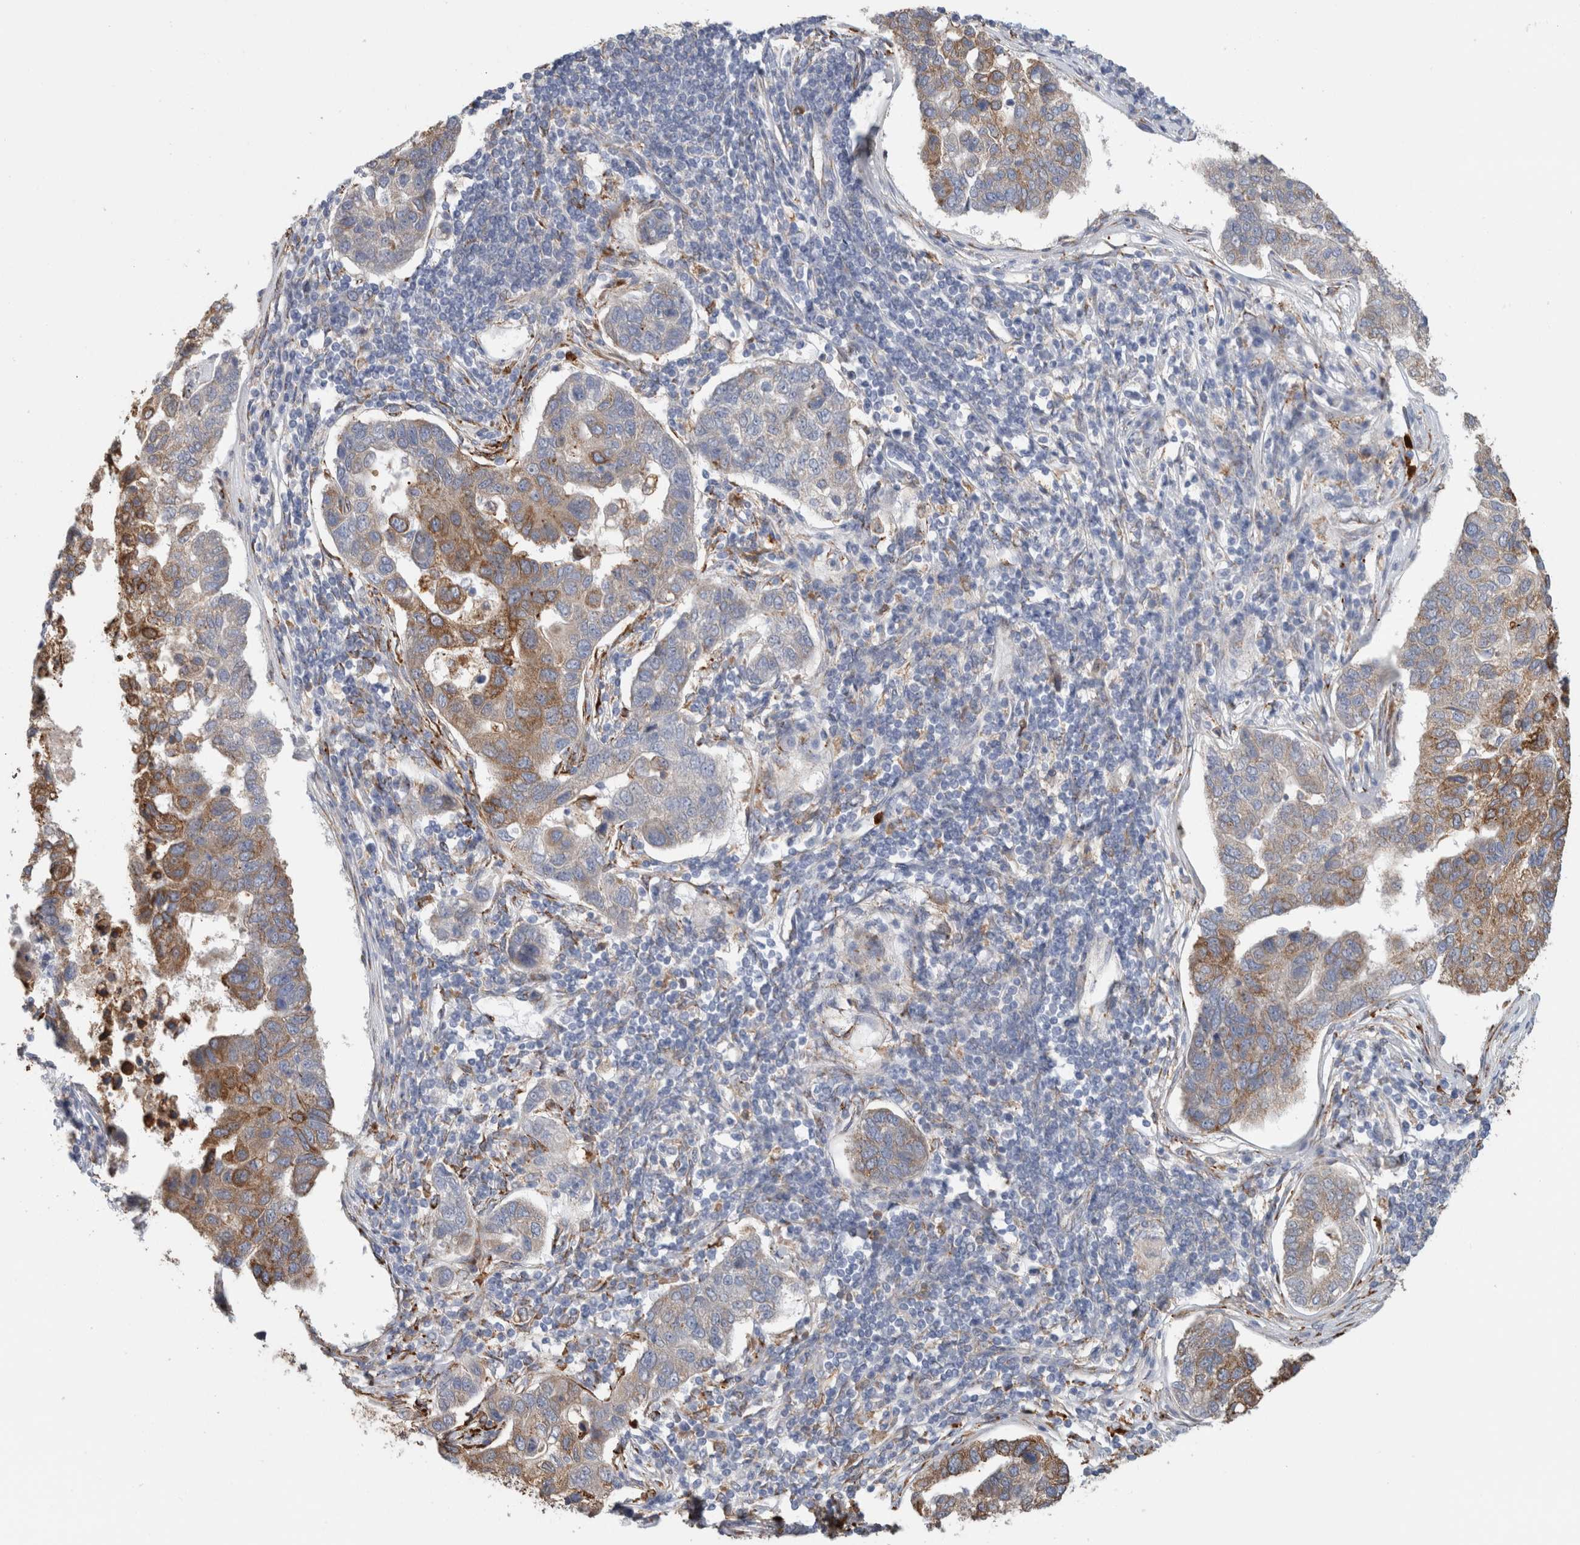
{"staining": {"intensity": "moderate", "quantity": "25%-75%", "location": "cytoplasmic/membranous"}, "tissue": "pancreatic cancer", "cell_type": "Tumor cells", "image_type": "cancer", "snomed": [{"axis": "morphology", "description": "Adenocarcinoma, NOS"}, {"axis": "topography", "description": "Pancreas"}], "caption": "This photomicrograph demonstrates pancreatic adenocarcinoma stained with immunohistochemistry to label a protein in brown. The cytoplasmic/membranous of tumor cells show moderate positivity for the protein. Nuclei are counter-stained blue.", "gene": "P4HA1", "patient": {"sex": "female", "age": 61}}